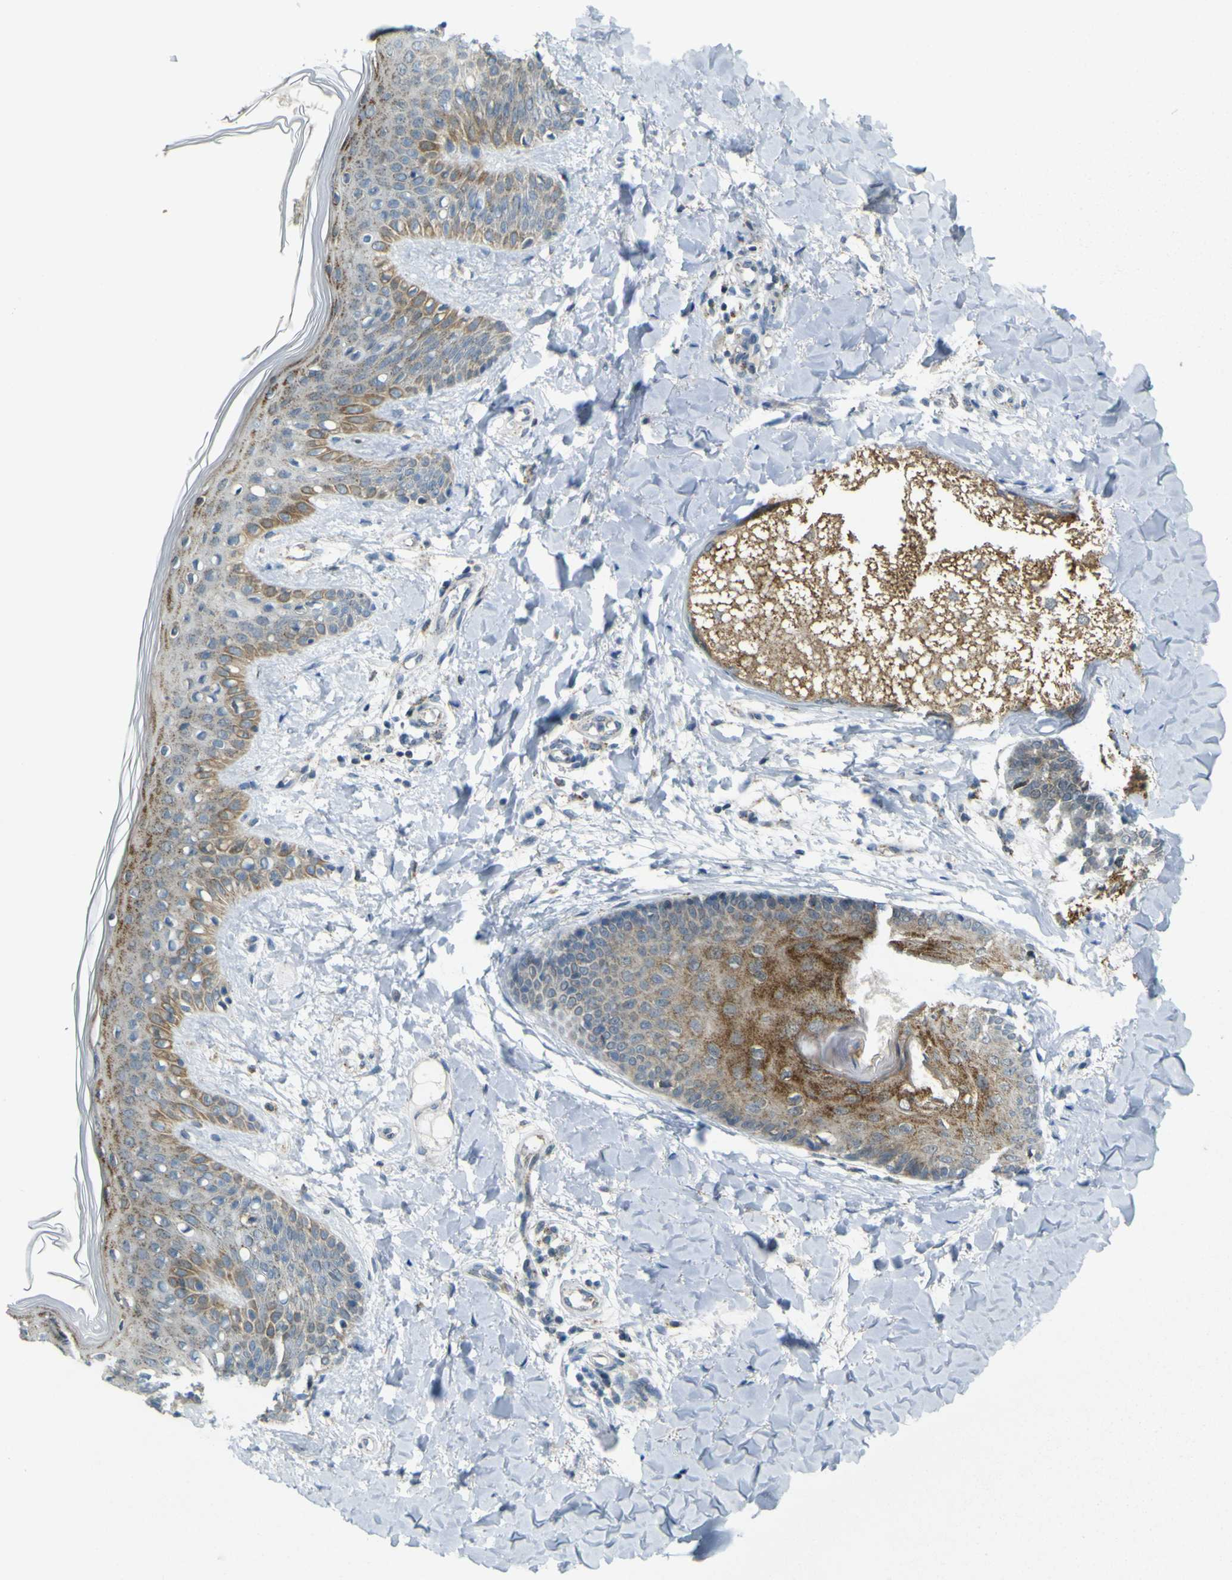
{"staining": {"intensity": "negative", "quantity": "none", "location": "none"}, "tissue": "skin", "cell_type": "Fibroblasts", "image_type": "normal", "snomed": [{"axis": "morphology", "description": "Normal tissue, NOS"}, {"axis": "topography", "description": "Skin"}], "caption": "Immunohistochemistry photomicrograph of unremarkable human skin stained for a protein (brown), which shows no staining in fibroblasts.", "gene": "ACBD5", "patient": {"sex": "male", "age": 16}}